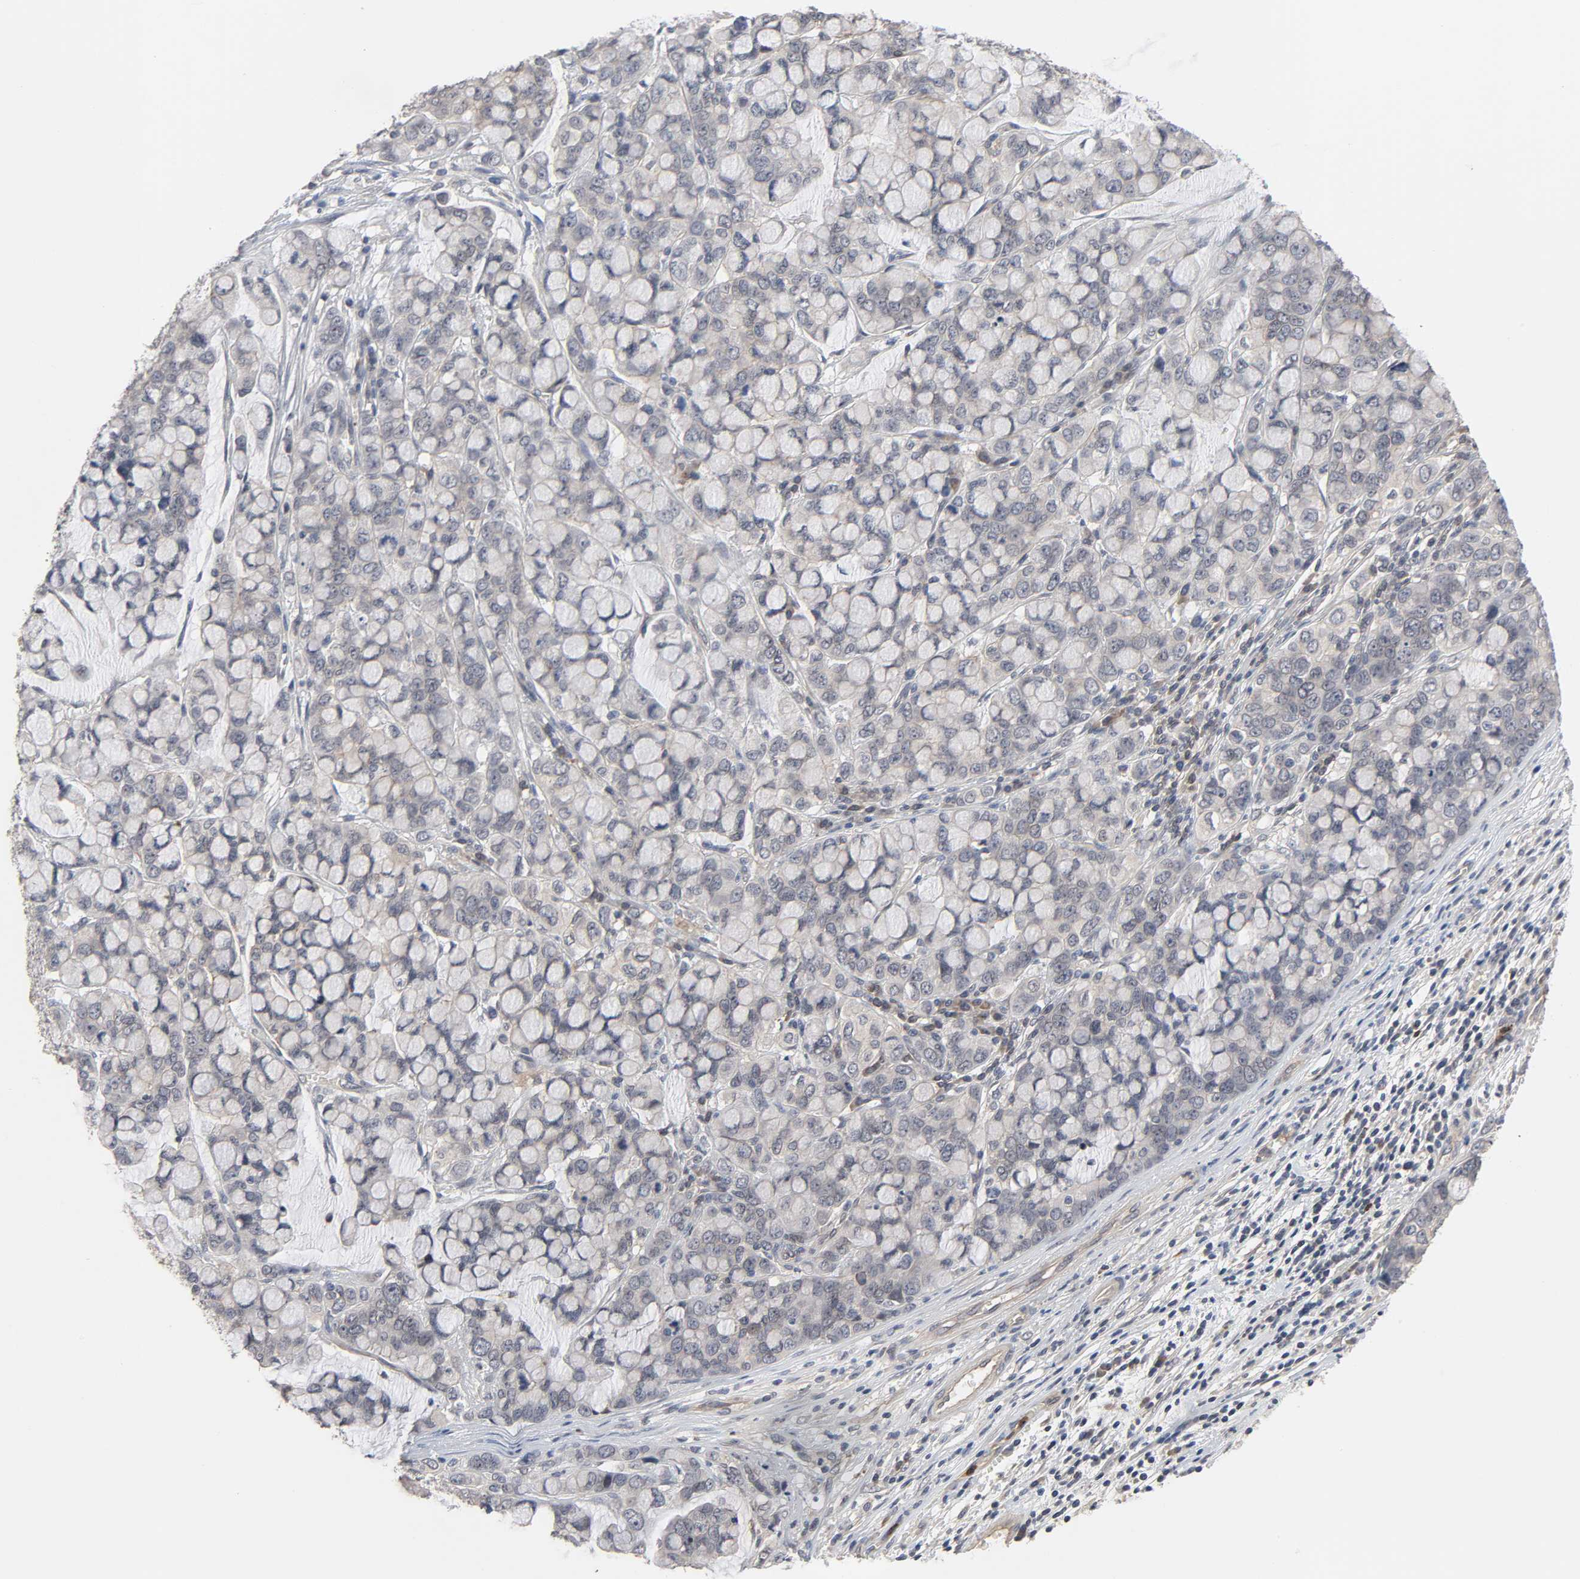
{"staining": {"intensity": "weak", "quantity": "25%-75%", "location": "cytoplasmic/membranous"}, "tissue": "stomach cancer", "cell_type": "Tumor cells", "image_type": "cancer", "snomed": [{"axis": "morphology", "description": "Adenocarcinoma, NOS"}, {"axis": "topography", "description": "Stomach, lower"}], "caption": "The photomicrograph demonstrates immunohistochemical staining of adenocarcinoma (stomach). There is weak cytoplasmic/membranous staining is identified in about 25%-75% of tumor cells.", "gene": "CCDC175", "patient": {"sex": "male", "age": 84}}